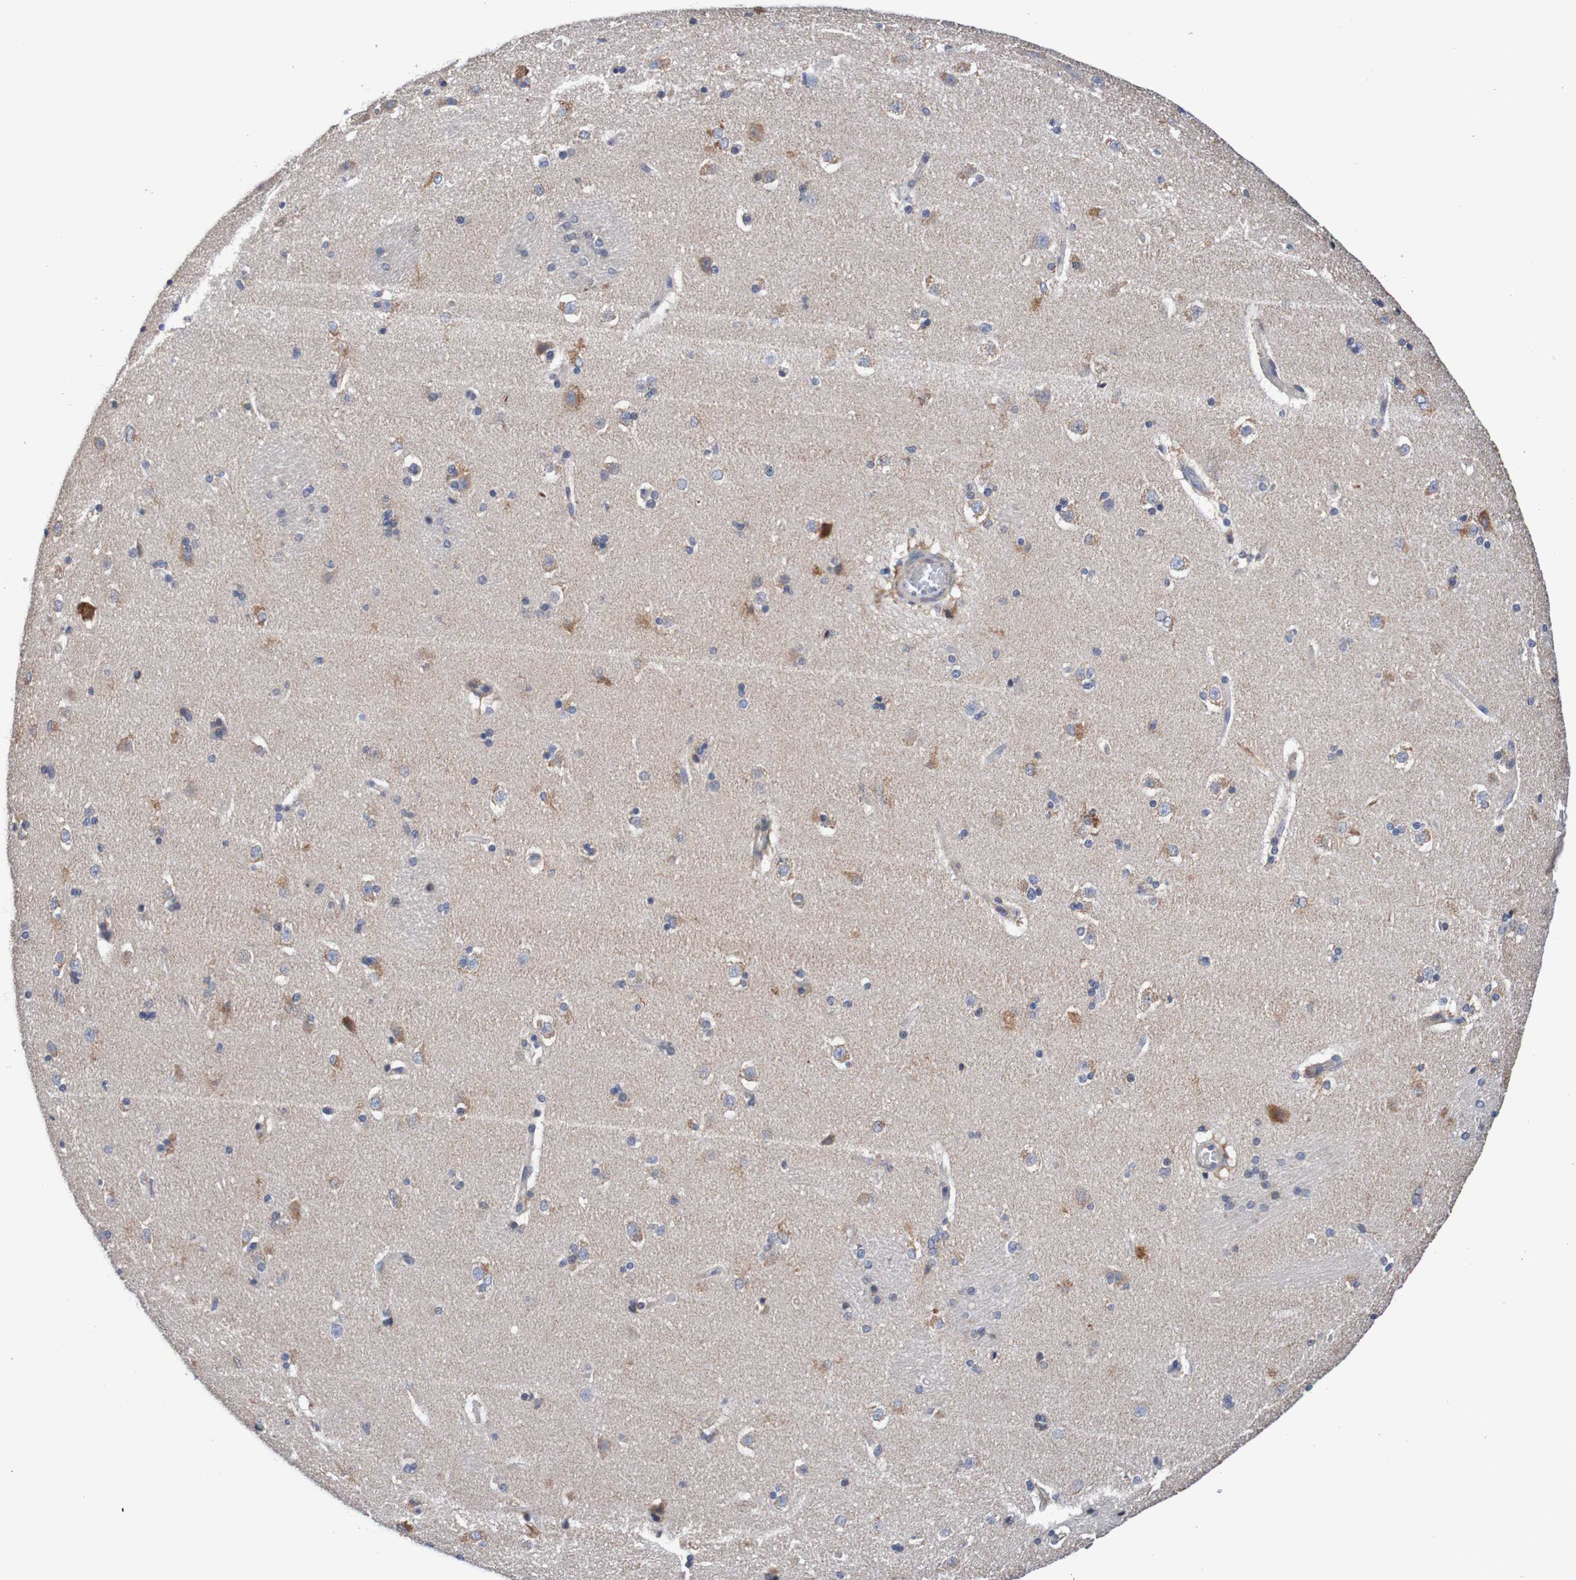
{"staining": {"intensity": "negative", "quantity": "none", "location": "none"}, "tissue": "caudate", "cell_type": "Glial cells", "image_type": "normal", "snomed": [{"axis": "morphology", "description": "Normal tissue, NOS"}, {"axis": "topography", "description": "Lateral ventricle wall"}], "caption": "This micrograph is of unremarkable caudate stained with immunohistochemistry (IHC) to label a protein in brown with the nuclei are counter-stained blue. There is no expression in glial cells. The staining was performed using DAB to visualize the protein expression in brown, while the nuclei were stained in blue with hematoxylin (Magnification: 20x).", "gene": "FIBP", "patient": {"sex": "female", "age": 19}}